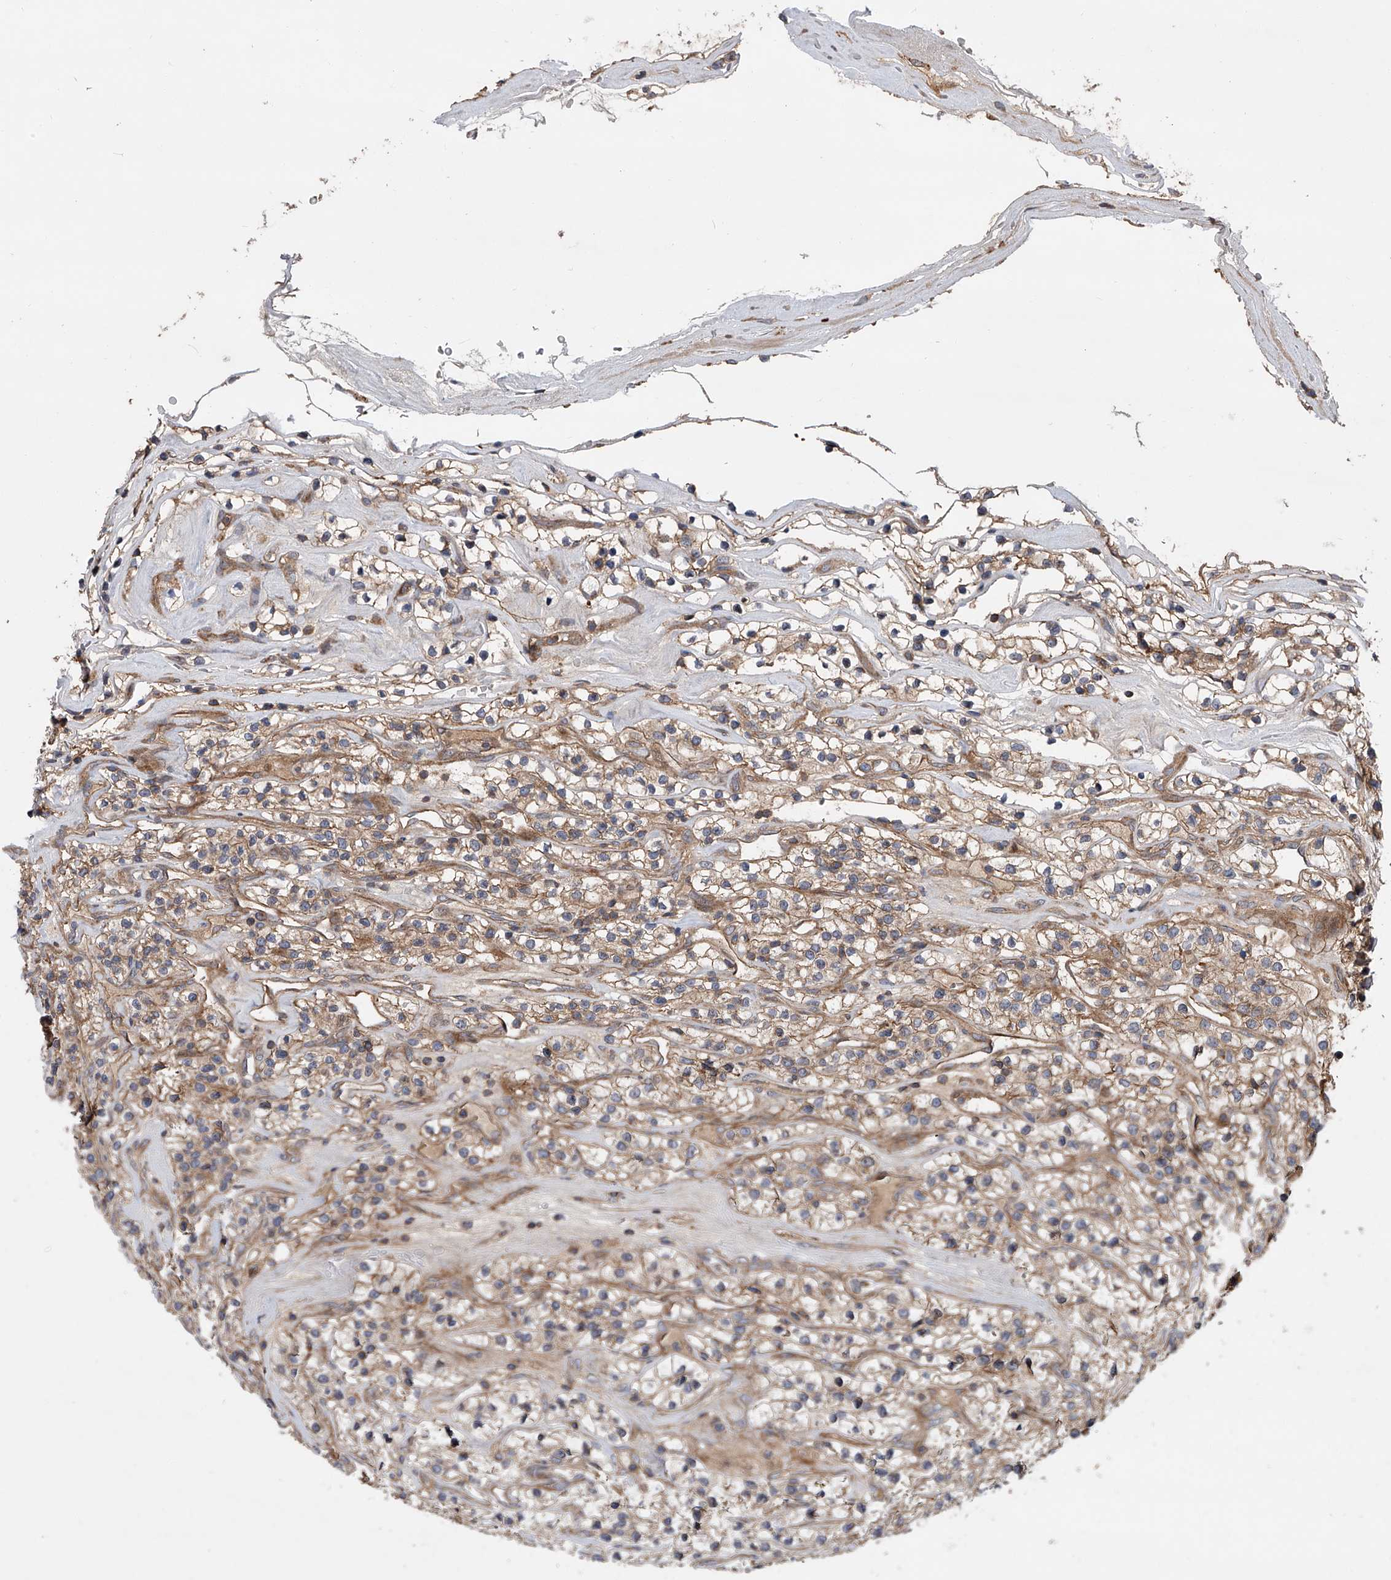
{"staining": {"intensity": "weak", "quantity": ">75%", "location": "cytoplasmic/membranous"}, "tissue": "renal cancer", "cell_type": "Tumor cells", "image_type": "cancer", "snomed": [{"axis": "morphology", "description": "Adenocarcinoma, NOS"}, {"axis": "topography", "description": "Kidney"}], "caption": "Approximately >75% of tumor cells in human adenocarcinoma (renal) display weak cytoplasmic/membranous protein expression as visualized by brown immunohistochemical staining.", "gene": "USP47", "patient": {"sex": "female", "age": 57}}